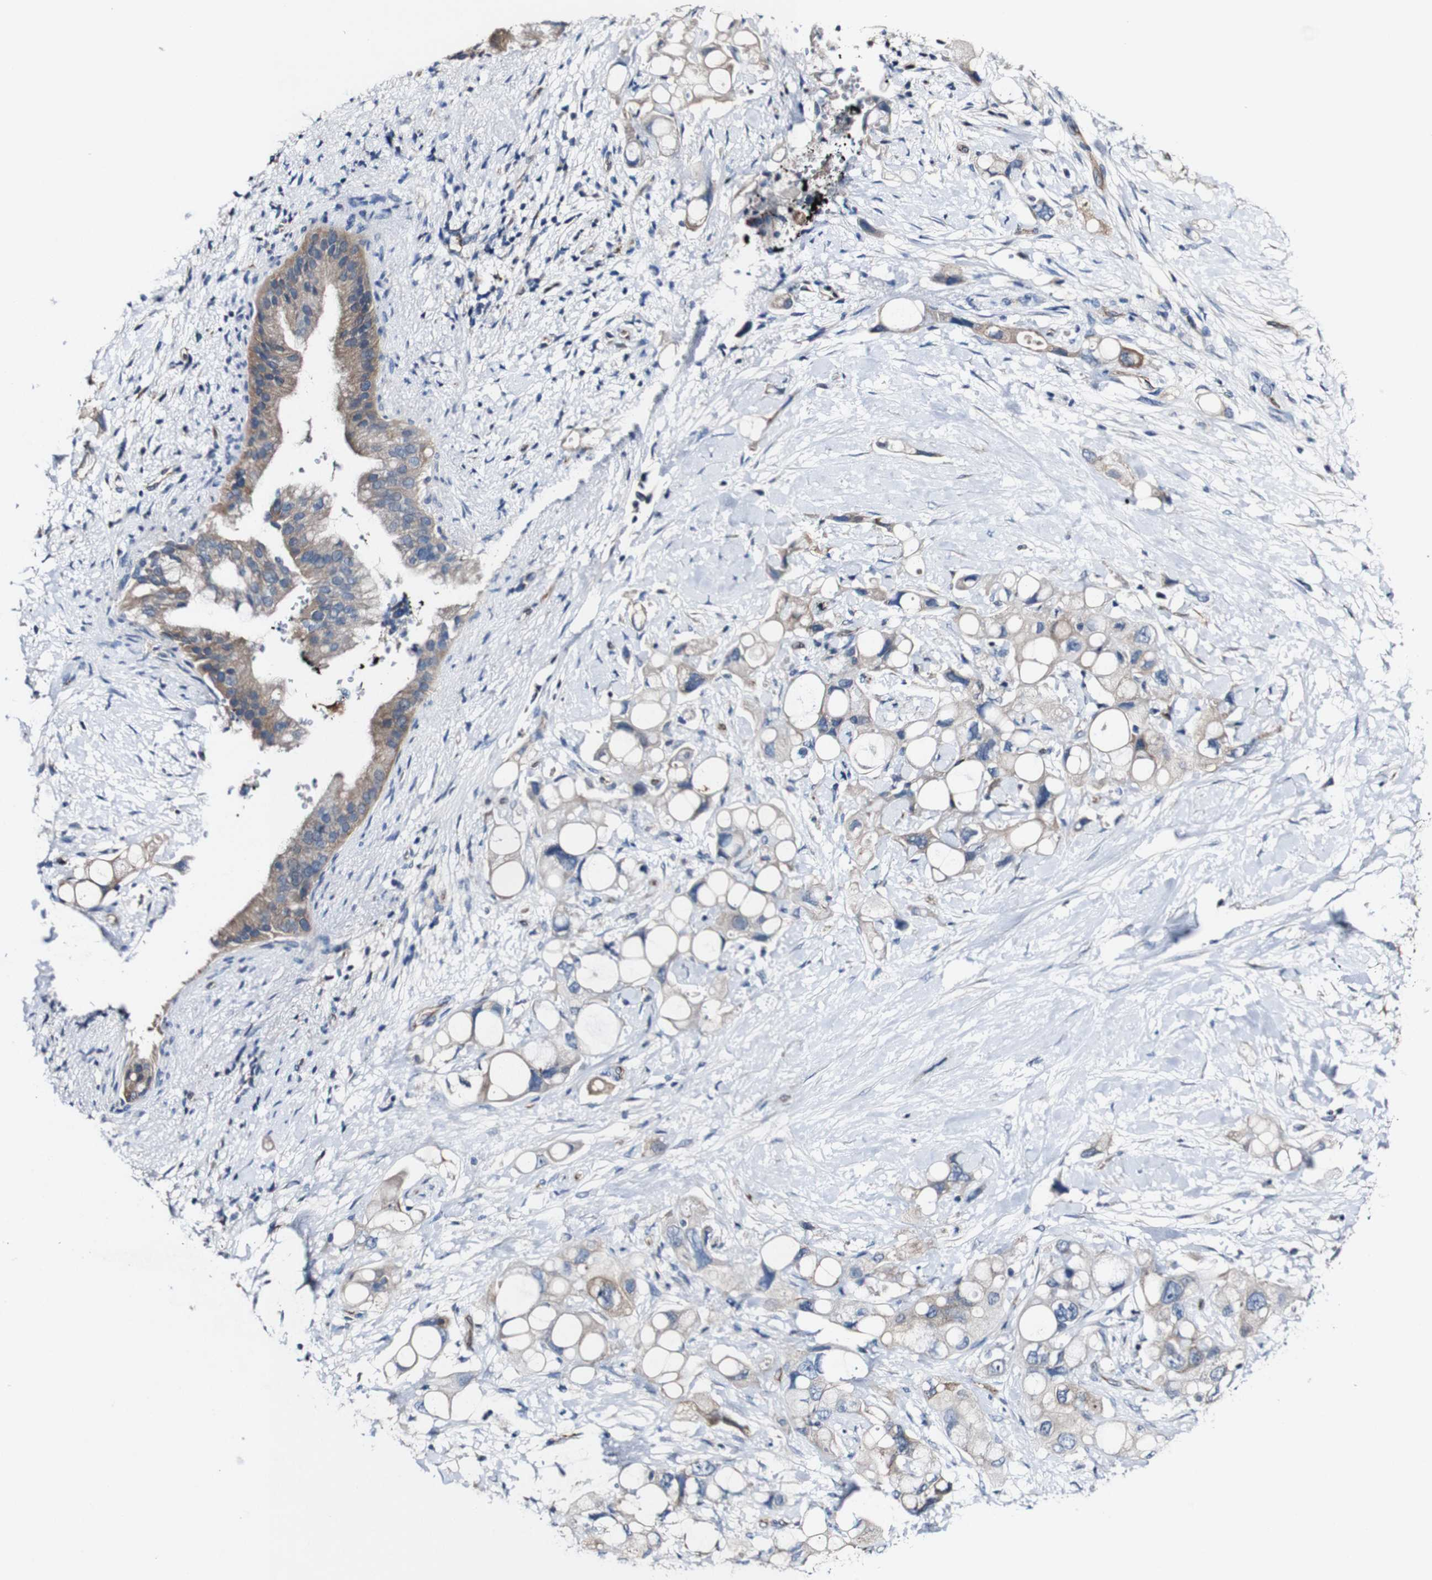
{"staining": {"intensity": "weak", "quantity": "<25%", "location": "cytoplasmic/membranous"}, "tissue": "pancreatic cancer", "cell_type": "Tumor cells", "image_type": "cancer", "snomed": [{"axis": "morphology", "description": "Adenocarcinoma, NOS"}, {"axis": "topography", "description": "Pancreas"}], "caption": "High power microscopy photomicrograph of an immunohistochemistry histopathology image of pancreatic cancer, revealing no significant staining in tumor cells.", "gene": "GRAMD1A", "patient": {"sex": "female", "age": 56}}